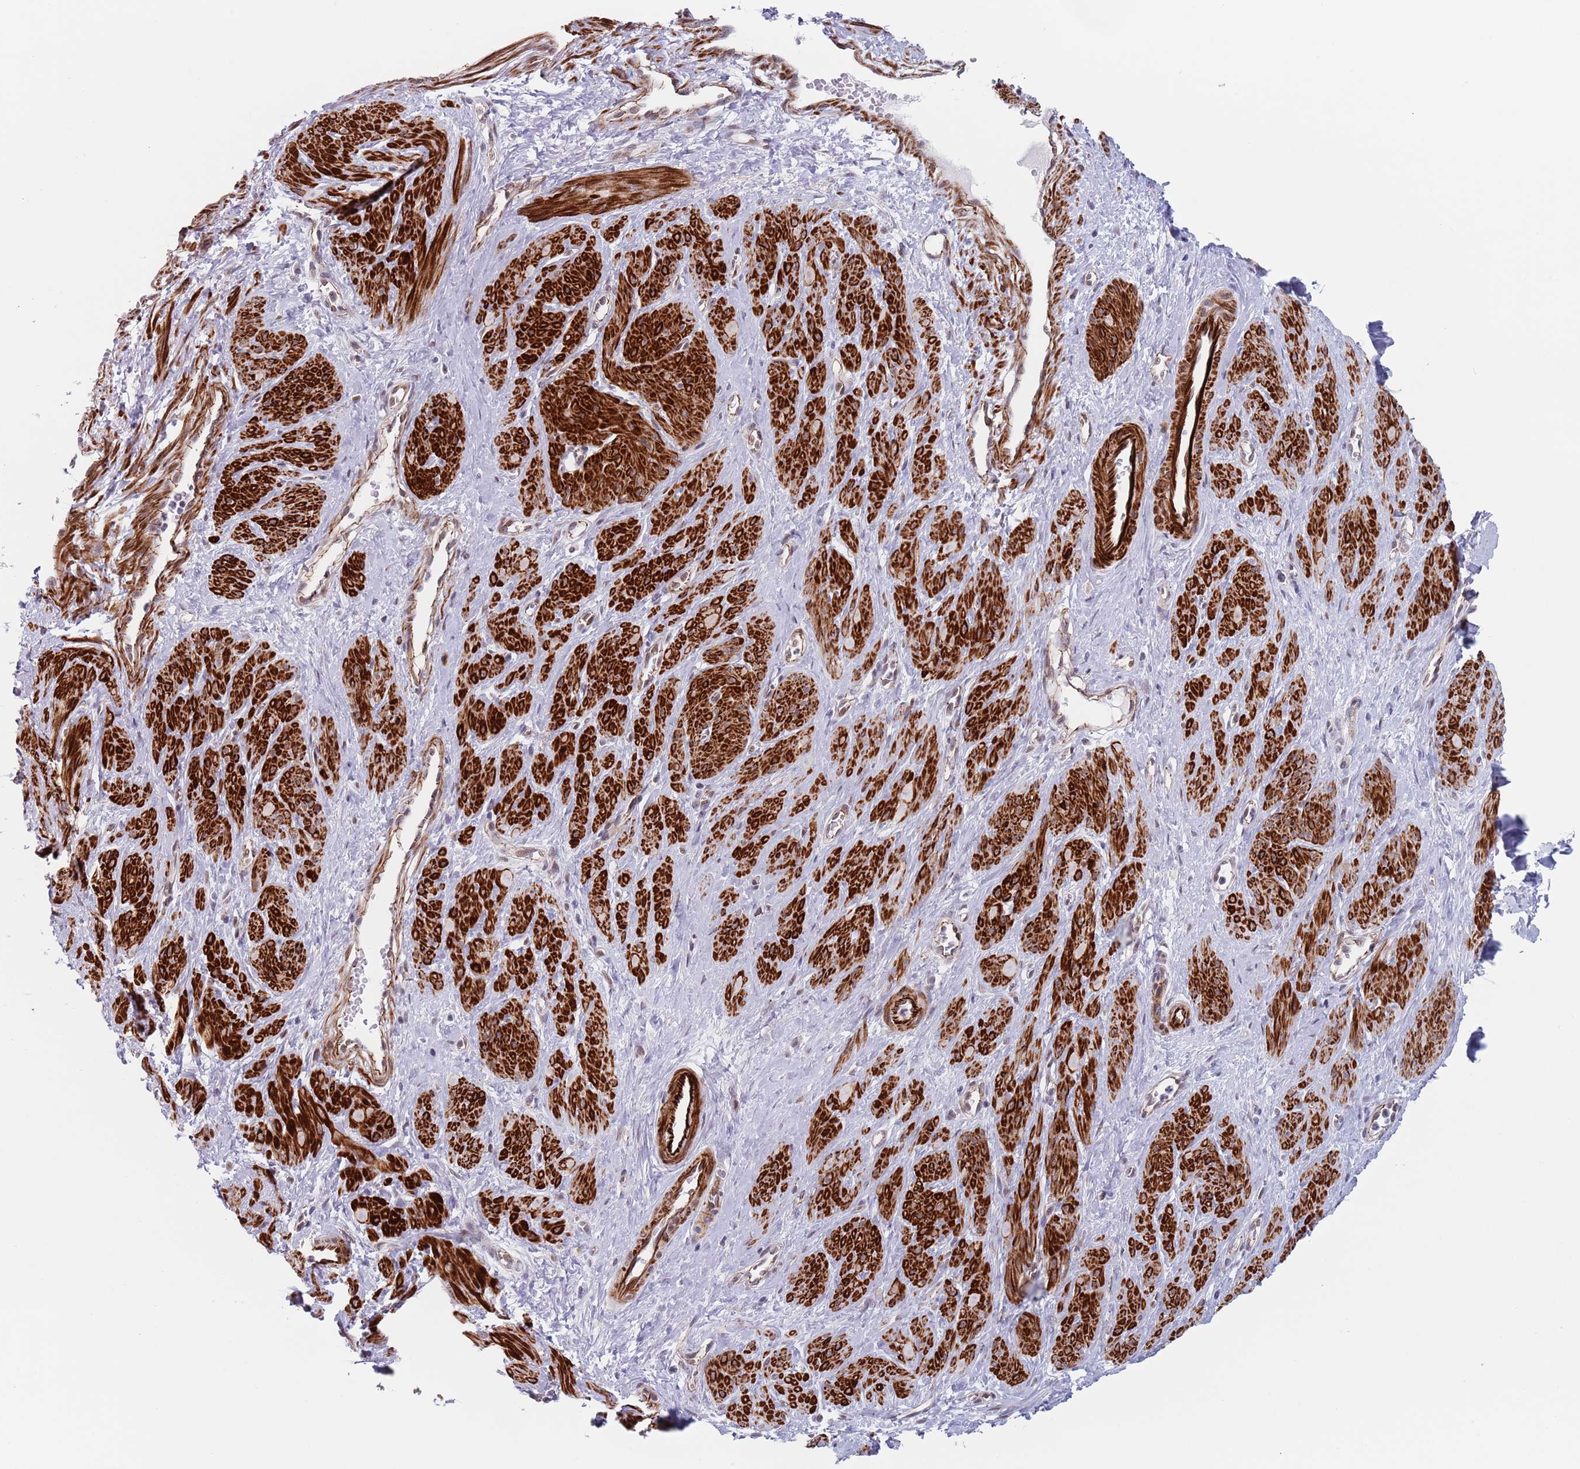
{"staining": {"intensity": "strong", "quantity": "25%-75%", "location": "cytoplasmic/membranous"}, "tissue": "smooth muscle", "cell_type": "Smooth muscle cells", "image_type": "normal", "snomed": [{"axis": "morphology", "description": "Normal tissue, NOS"}, {"axis": "topography", "description": "Smooth muscle"}, {"axis": "topography", "description": "Uterus"}], "caption": "Immunohistochemistry of benign human smooth muscle exhibits high levels of strong cytoplasmic/membranous staining in approximately 25%-75% of smooth muscle cells.", "gene": "OR5A2", "patient": {"sex": "female", "age": 39}}